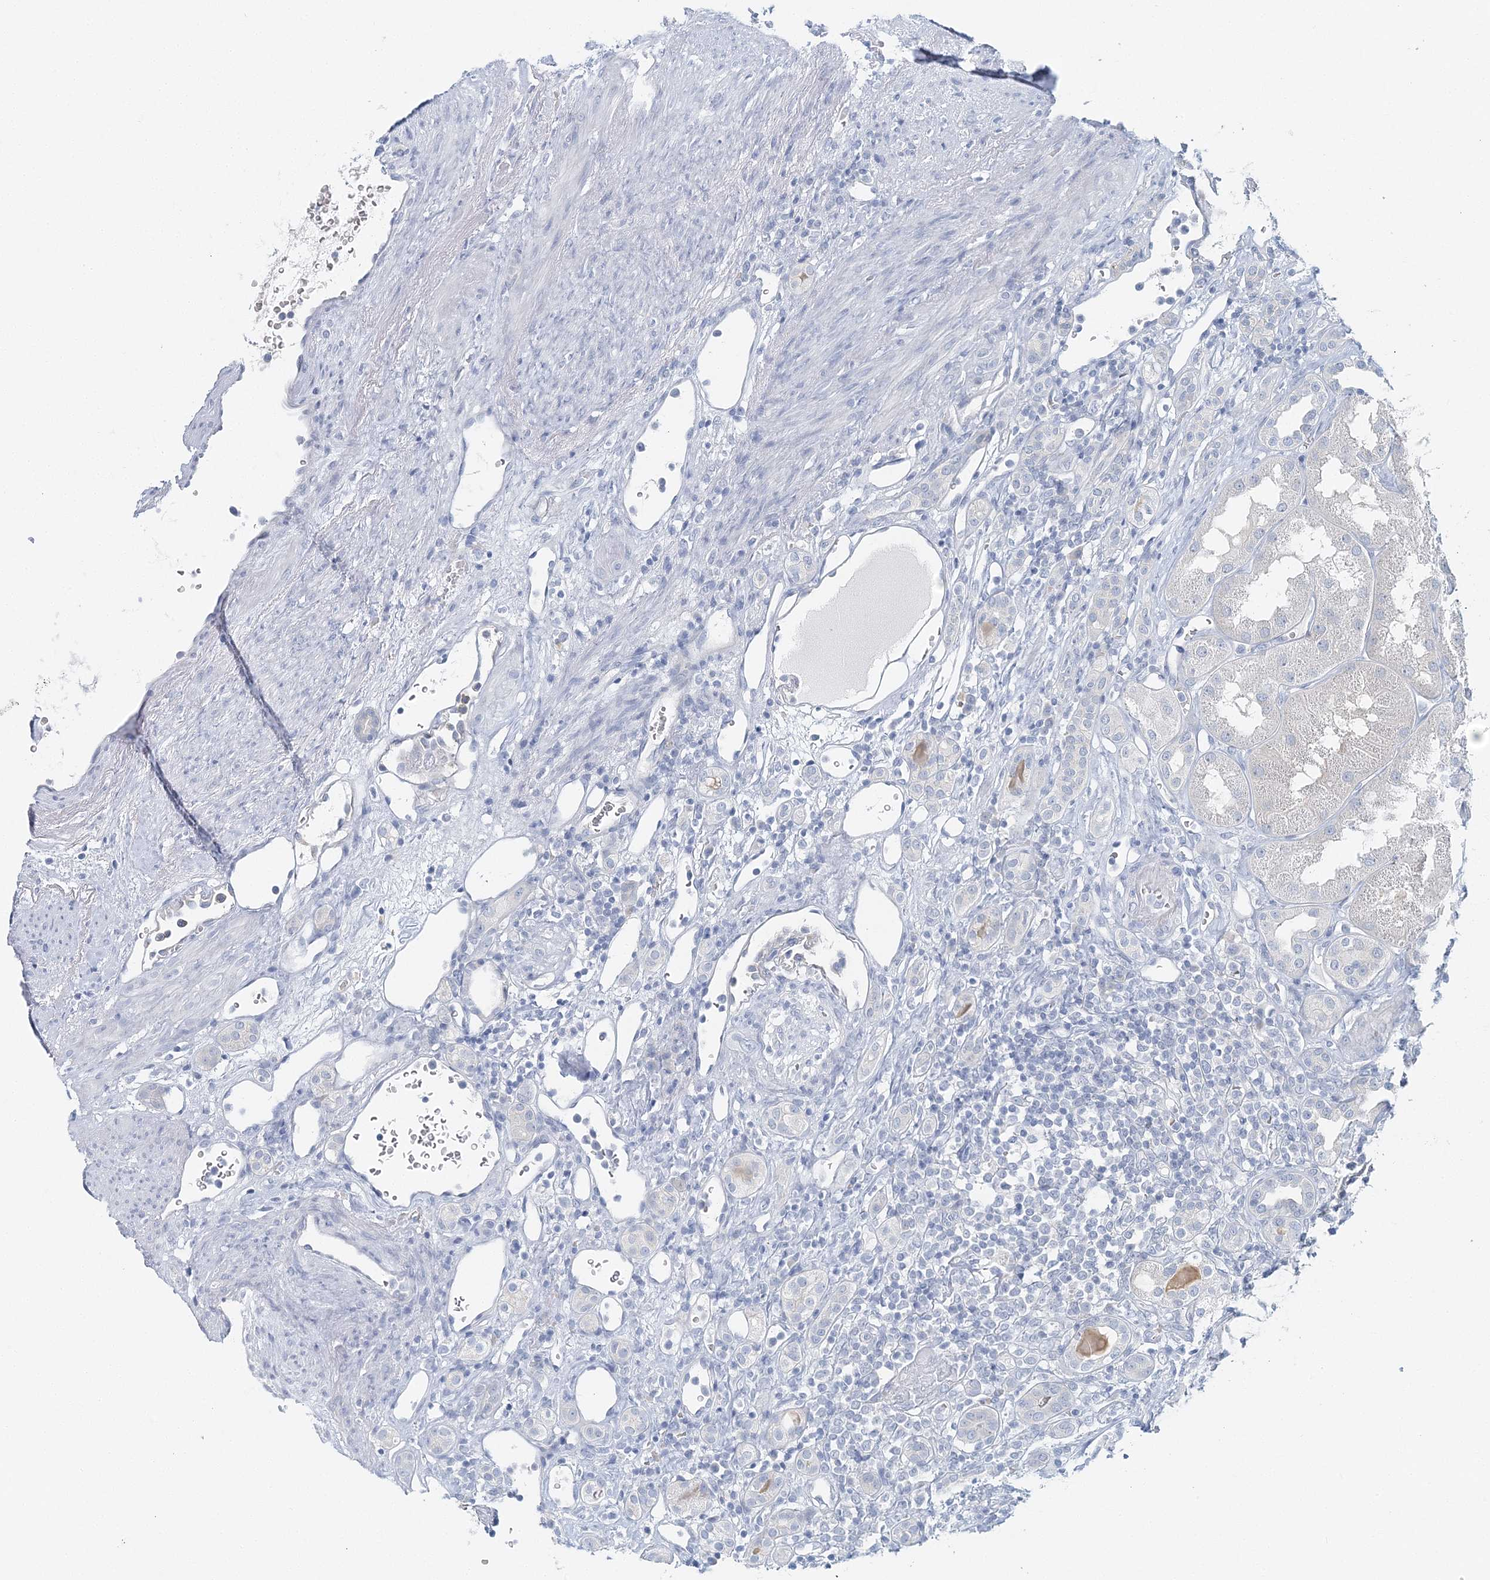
{"staining": {"intensity": "negative", "quantity": "none", "location": "none"}, "tissue": "renal cancer", "cell_type": "Tumor cells", "image_type": "cancer", "snomed": [{"axis": "morphology", "description": "Adenocarcinoma, NOS"}, {"axis": "topography", "description": "Kidney"}], "caption": "There is no significant positivity in tumor cells of renal adenocarcinoma.", "gene": "VILL", "patient": {"sex": "male", "age": 77}}